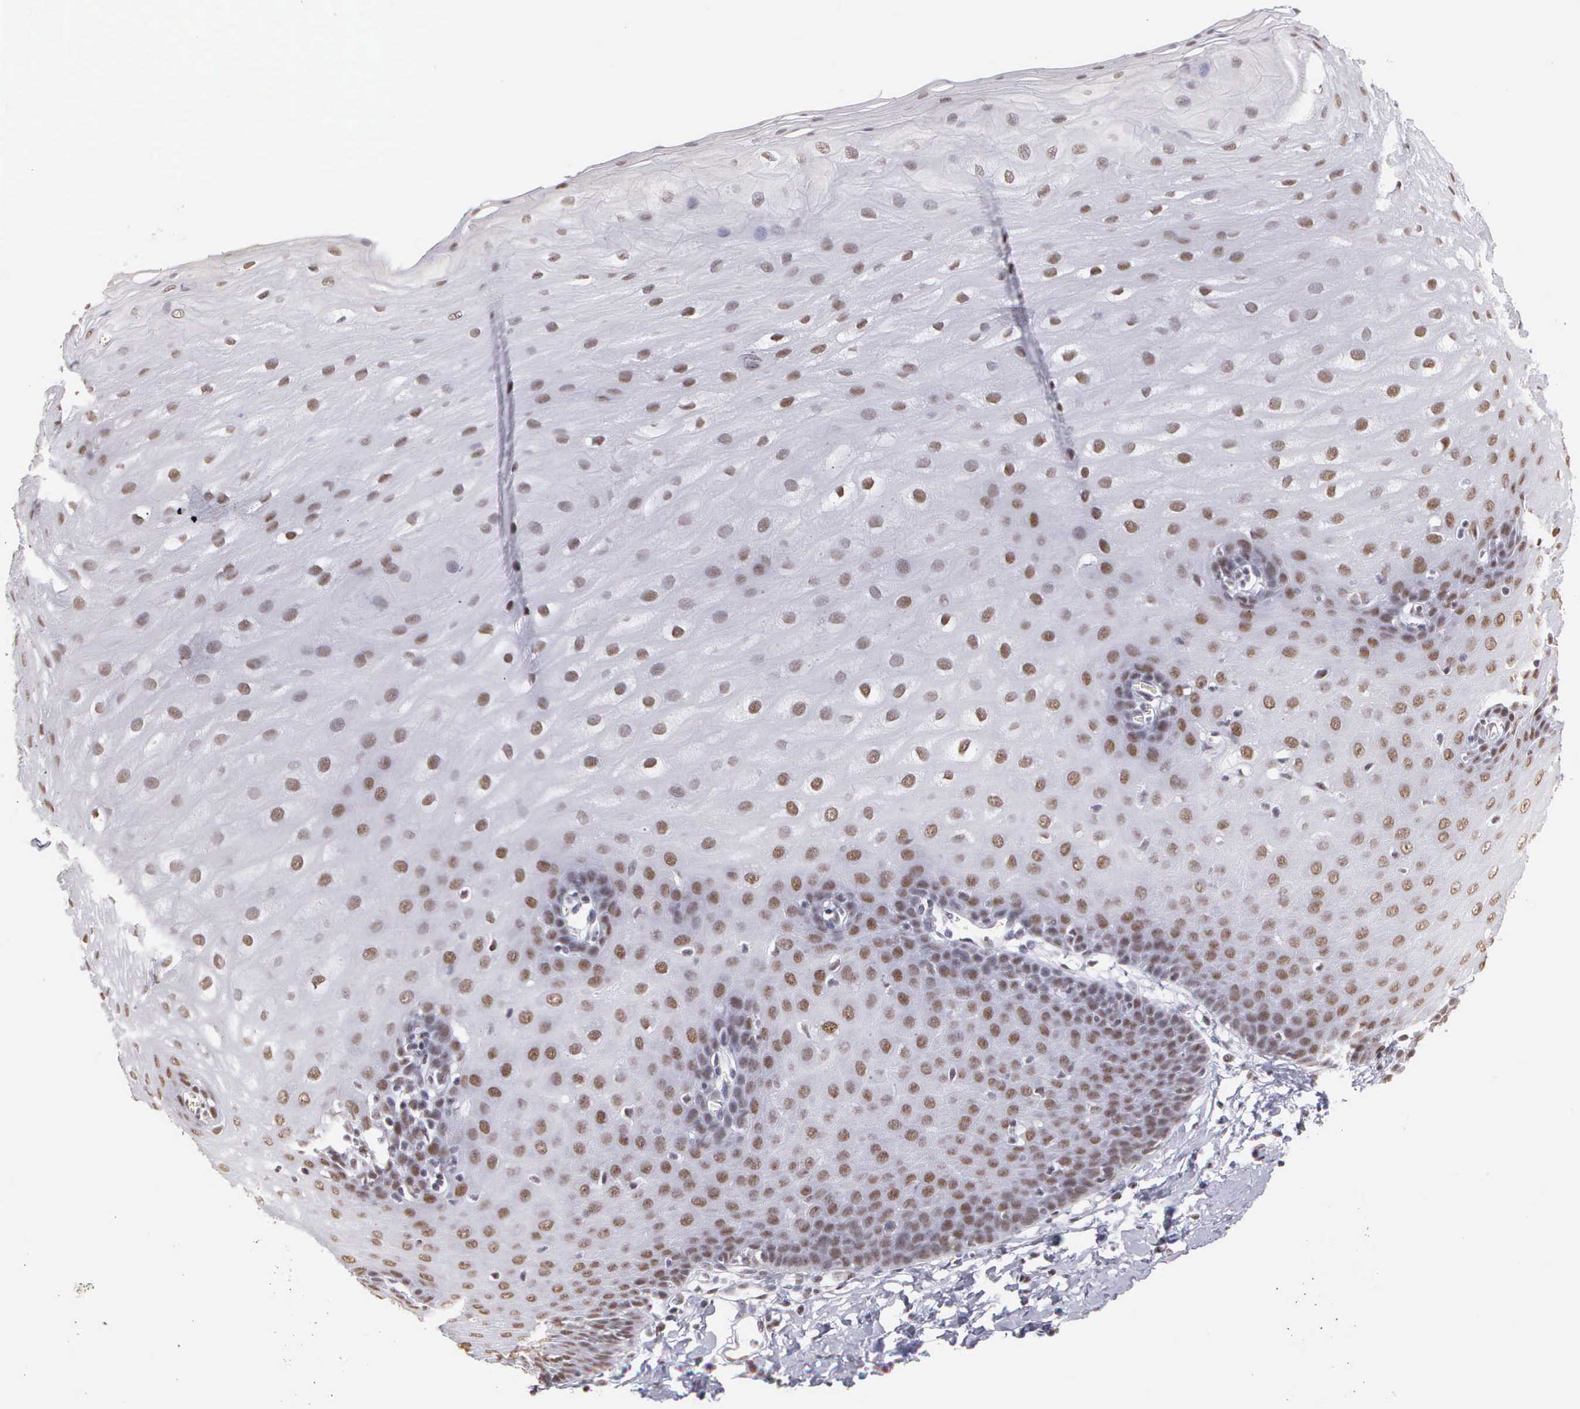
{"staining": {"intensity": "moderate", "quantity": ">75%", "location": "nuclear"}, "tissue": "esophagus", "cell_type": "Squamous epithelial cells", "image_type": "normal", "snomed": [{"axis": "morphology", "description": "Normal tissue, NOS"}, {"axis": "topography", "description": "Esophagus"}], "caption": "Protein staining exhibits moderate nuclear positivity in about >75% of squamous epithelial cells in normal esophagus.", "gene": "CSTF2", "patient": {"sex": "male", "age": 70}}